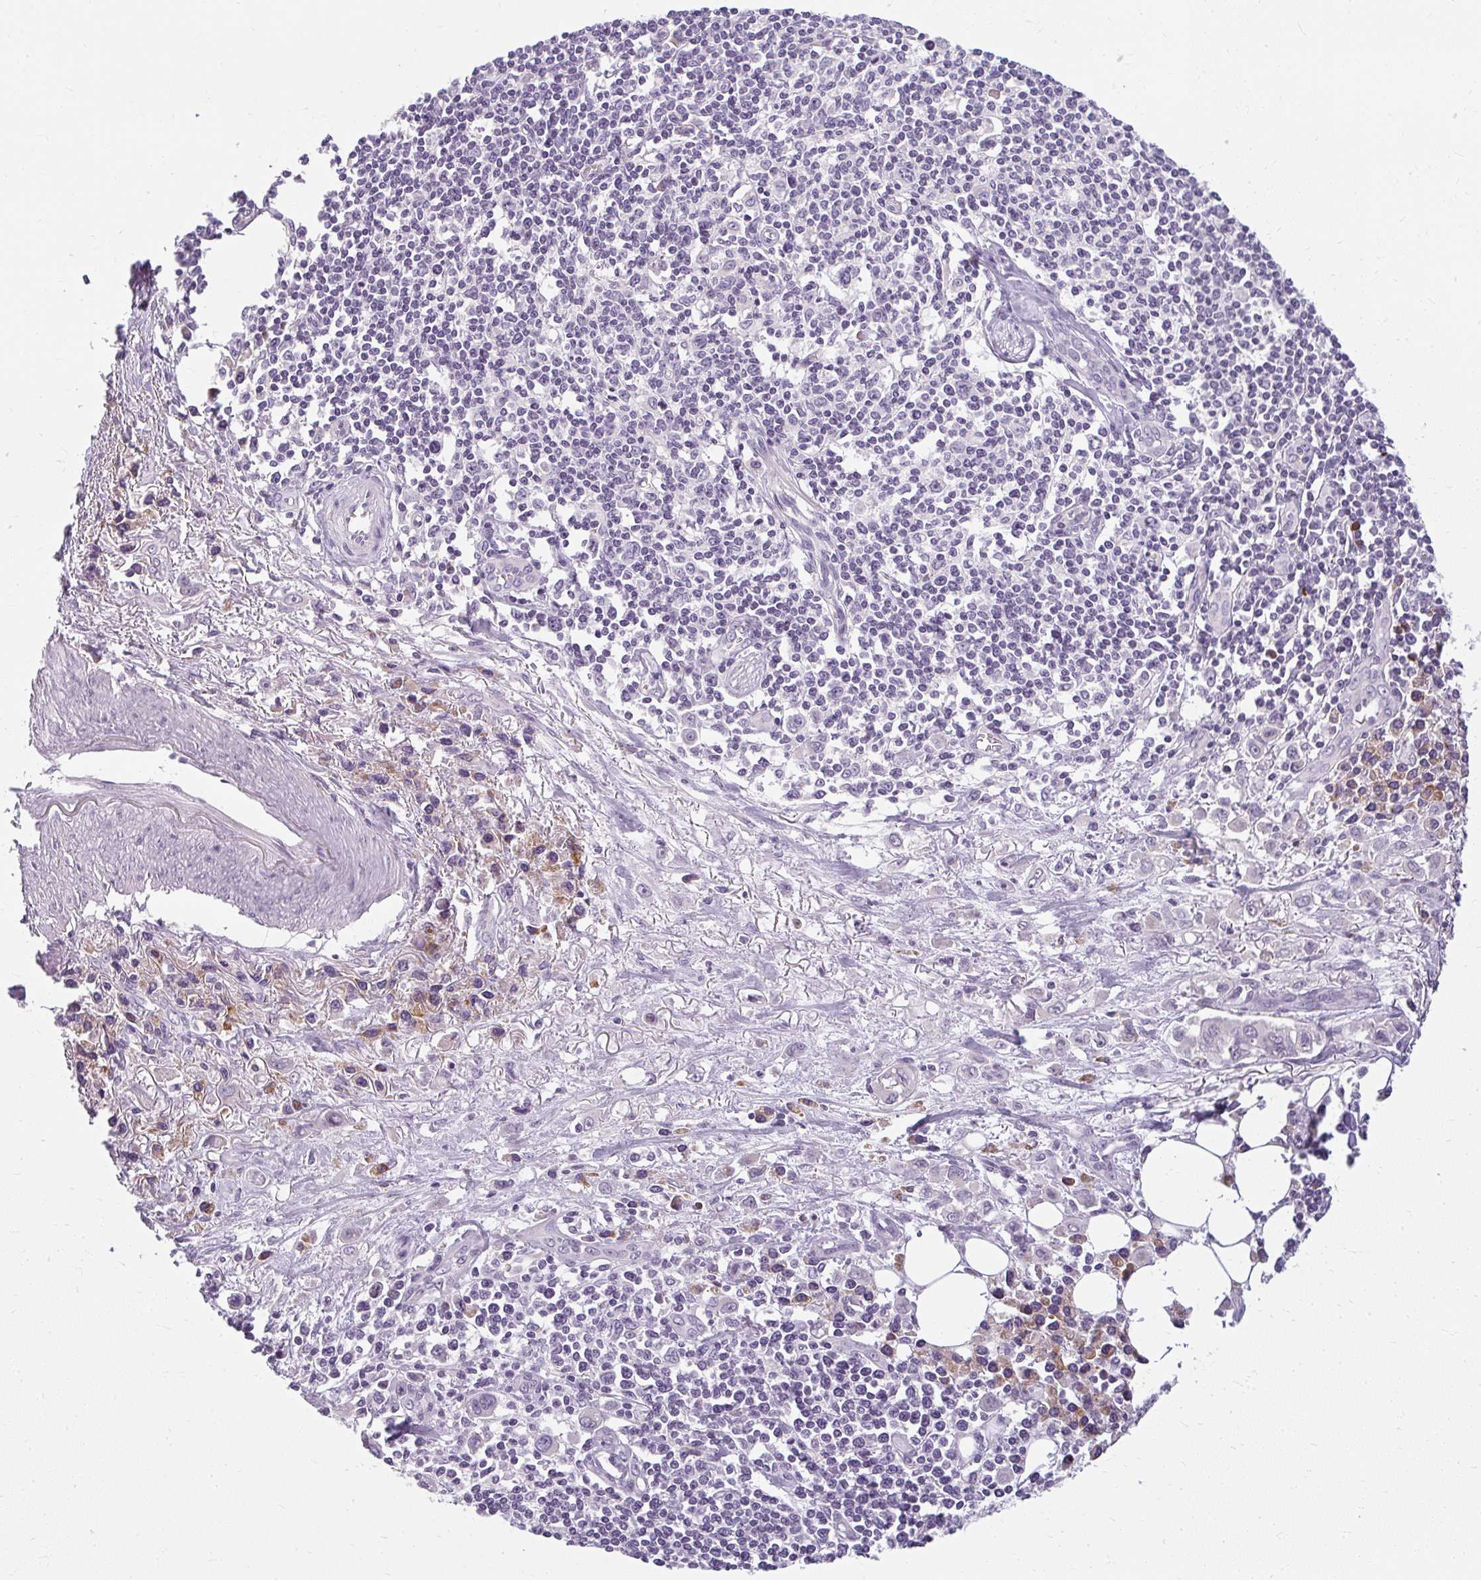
{"staining": {"intensity": "negative", "quantity": "none", "location": "none"}, "tissue": "stomach cancer", "cell_type": "Tumor cells", "image_type": "cancer", "snomed": [{"axis": "morphology", "description": "Adenocarcinoma, NOS"}, {"axis": "topography", "description": "Stomach, upper"}], "caption": "Tumor cells show no significant protein staining in stomach cancer (adenocarcinoma).", "gene": "ZFYVE26", "patient": {"sex": "male", "age": 75}}